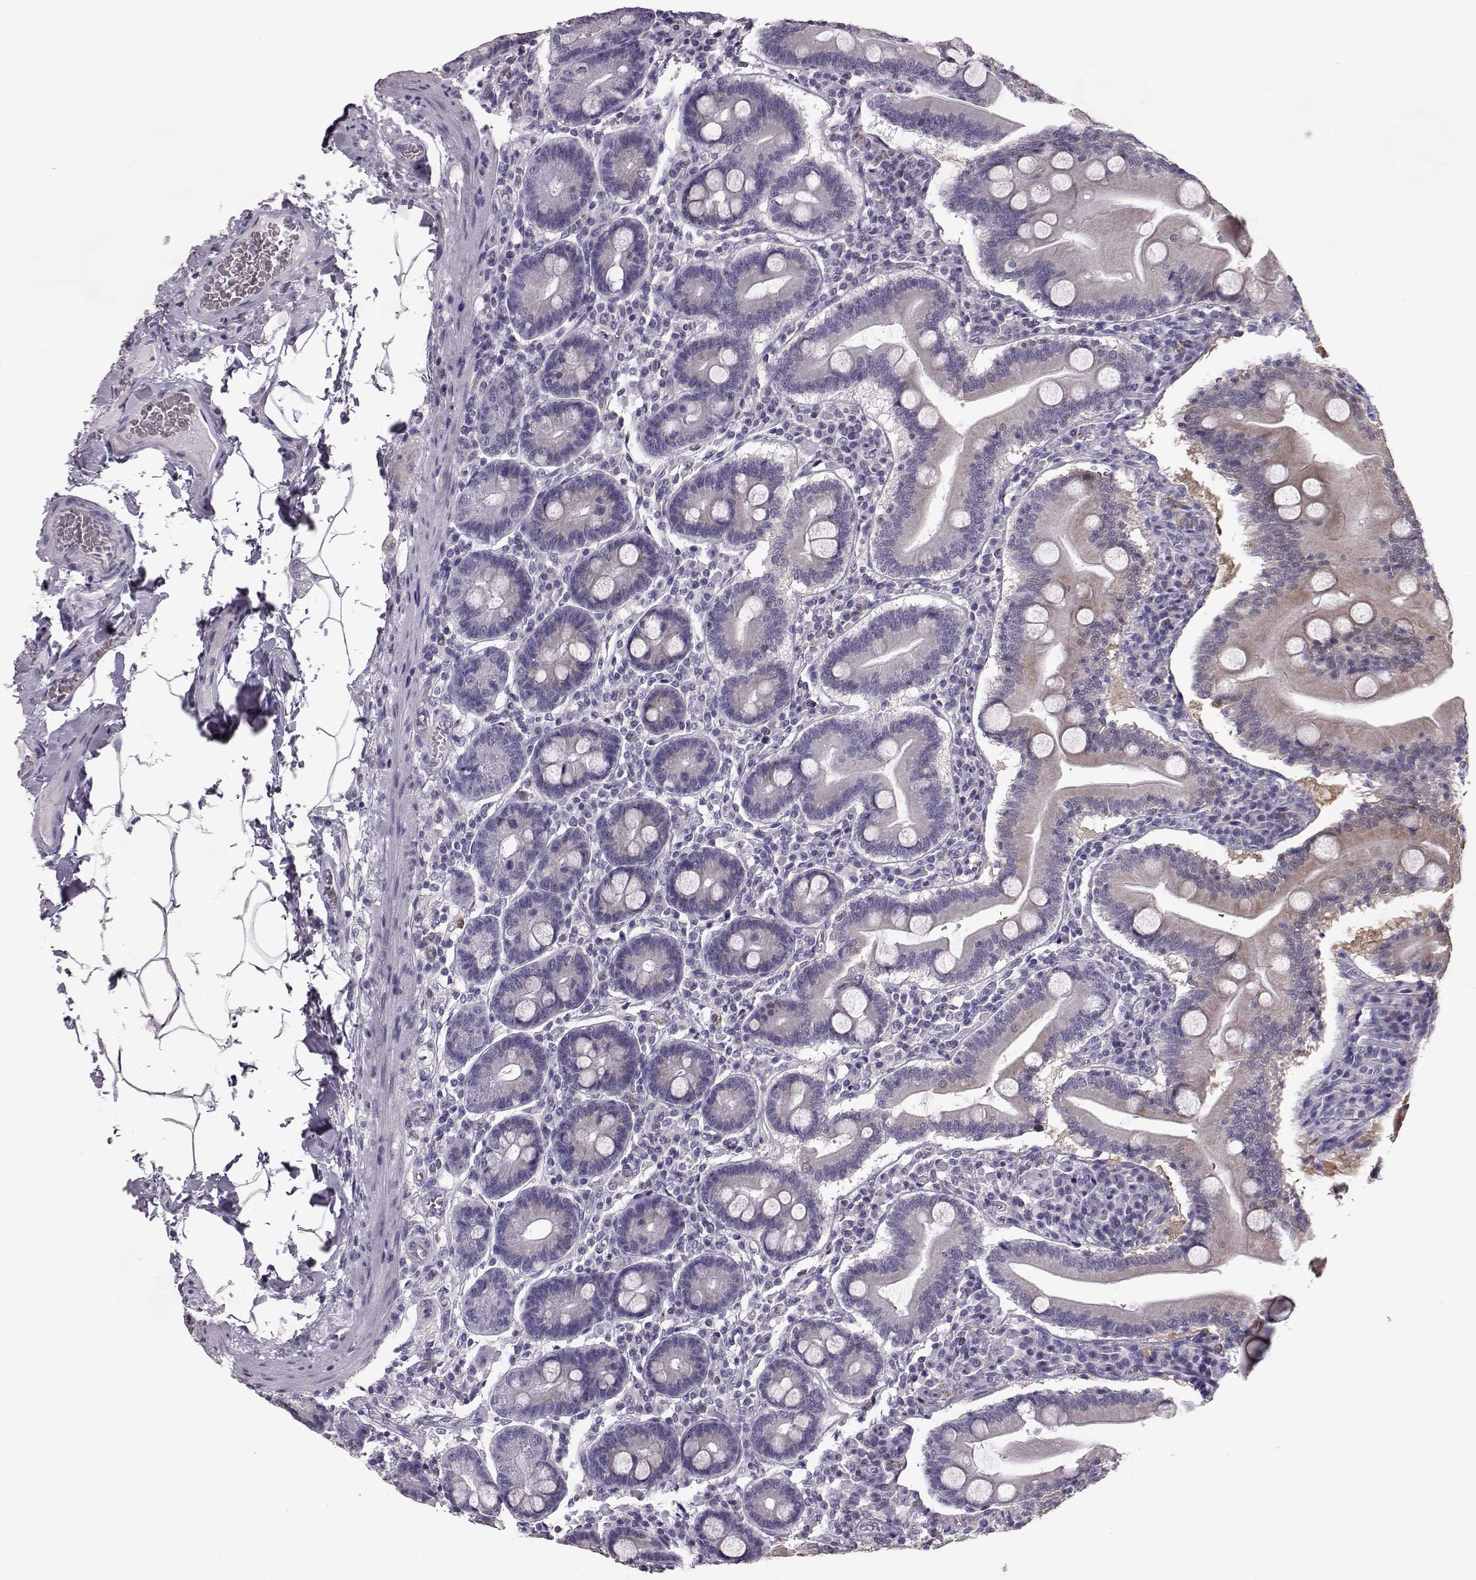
{"staining": {"intensity": "moderate", "quantity": "25%-75%", "location": "cytoplasmic/membranous"}, "tissue": "small intestine", "cell_type": "Glandular cells", "image_type": "normal", "snomed": [{"axis": "morphology", "description": "Normal tissue, NOS"}, {"axis": "topography", "description": "Small intestine"}], "caption": "Moderate cytoplasmic/membranous staining for a protein is appreciated in approximately 25%-75% of glandular cells of benign small intestine using immunohistochemistry (IHC).", "gene": "ELOVL5", "patient": {"sex": "male", "age": 37}}